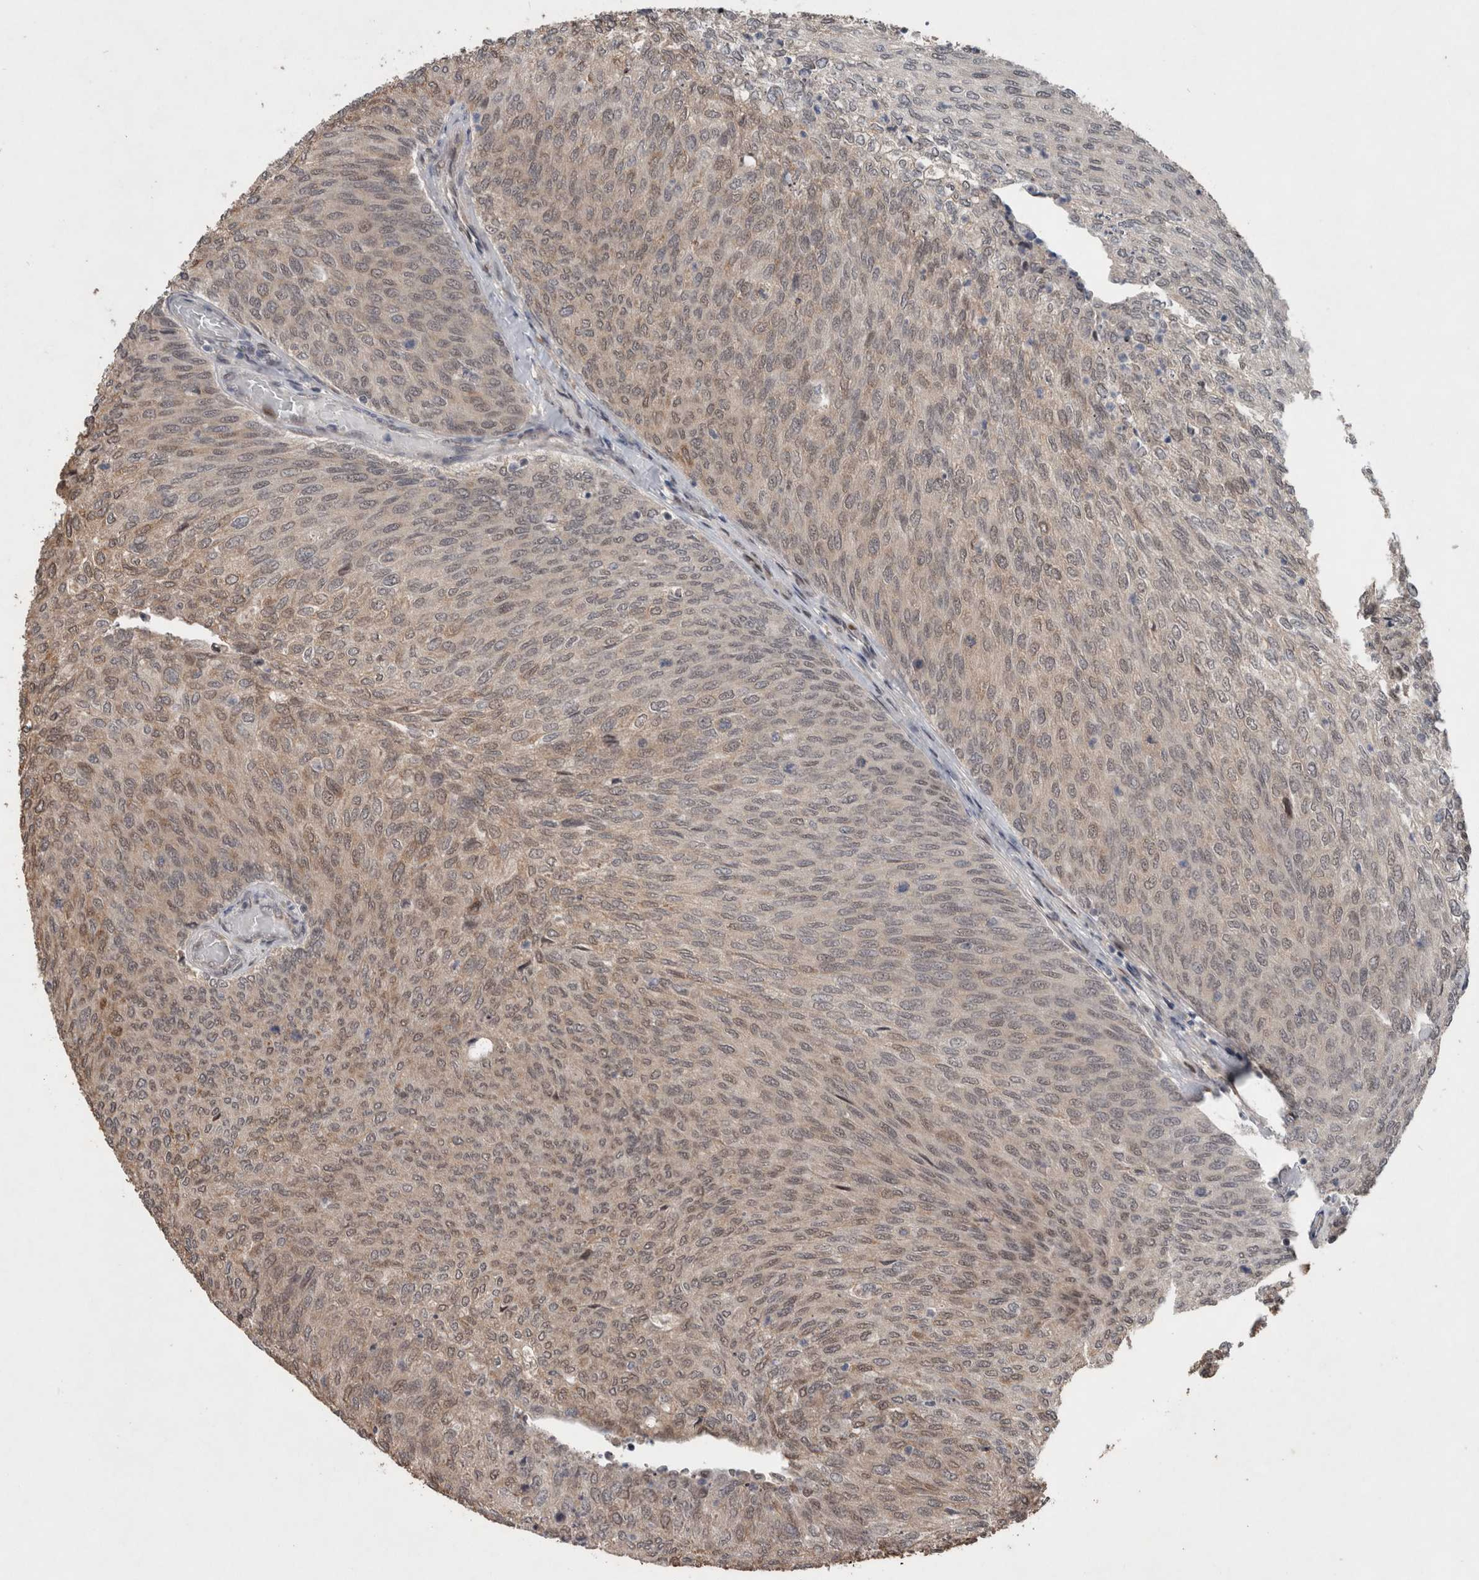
{"staining": {"intensity": "weak", "quantity": ">75%", "location": "cytoplasmic/membranous,nuclear"}, "tissue": "urothelial cancer", "cell_type": "Tumor cells", "image_type": "cancer", "snomed": [{"axis": "morphology", "description": "Urothelial carcinoma, Low grade"}, {"axis": "topography", "description": "Urinary bladder"}], "caption": "Weak cytoplasmic/membranous and nuclear protein staining is appreciated in approximately >75% of tumor cells in urothelial cancer.", "gene": "GIMAP6", "patient": {"sex": "female", "age": 79}}